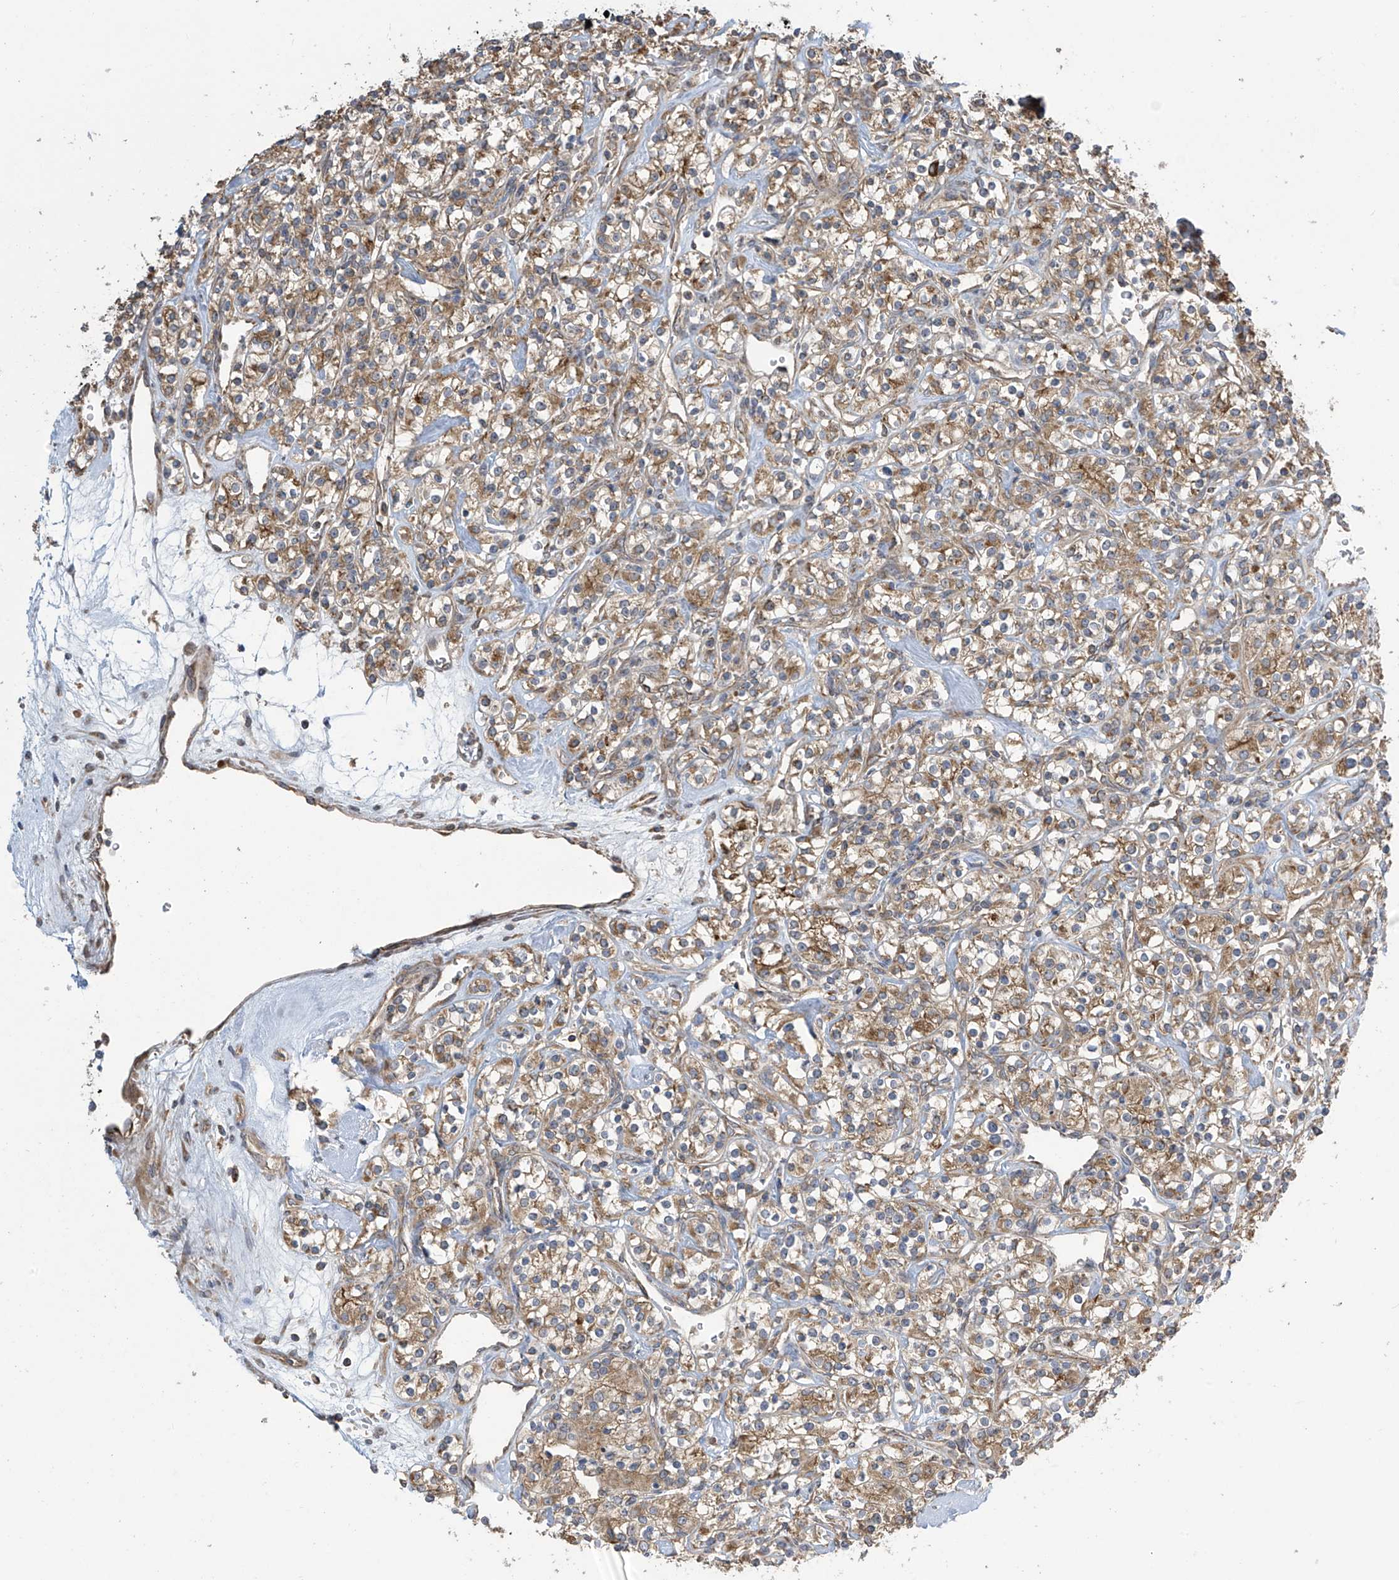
{"staining": {"intensity": "weak", "quantity": ">75%", "location": "cytoplasmic/membranous"}, "tissue": "renal cancer", "cell_type": "Tumor cells", "image_type": "cancer", "snomed": [{"axis": "morphology", "description": "Adenocarcinoma, NOS"}, {"axis": "topography", "description": "Kidney"}], "caption": "Human adenocarcinoma (renal) stained with a brown dye demonstrates weak cytoplasmic/membranous positive staining in approximately >75% of tumor cells.", "gene": "PNPT1", "patient": {"sex": "male", "age": 77}}